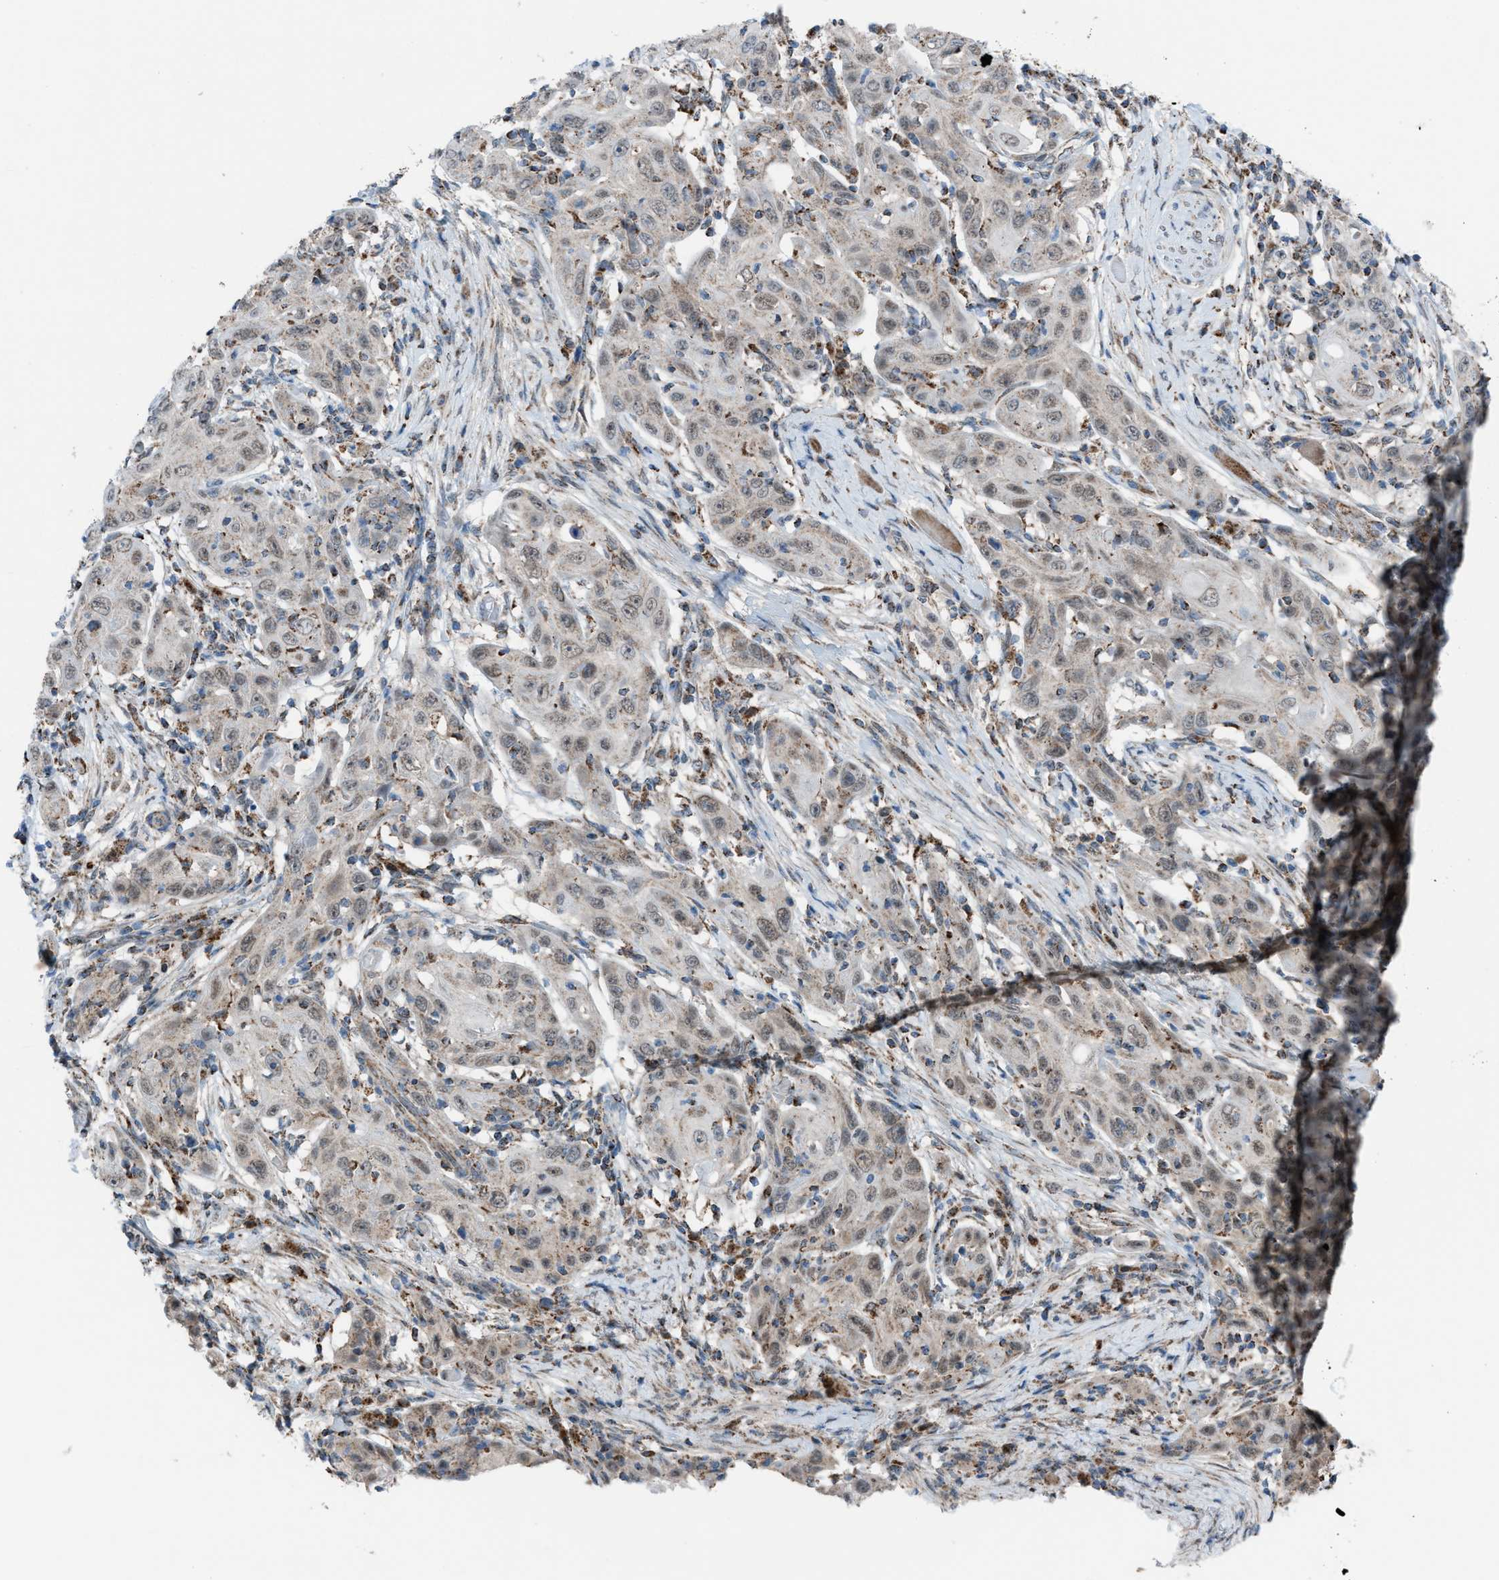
{"staining": {"intensity": "weak", "quantity": "25%-75%", "location": "cytoplasmic/membranous,nuclear"}, "tissue": "skin cancer", "cell_type": "Tumor cells", "image_type": "cancer", "snomed": [{"axis": "morphology", "description": "Squamous cell carcinoma, NOS"}, {"axis": "topography", "description": "Skin"}], "caption": "This histopathology image exhibits skin cancer (squamous cell carcinoma) stained with immunohistochemistry to label a protein in brown. The cytoplasmic/membranous and nuclear of tumor cells show weak positivity for the protein. Nuclei are counter-stained blue.", "gene": "SRM", "patient": {"sex": "female", "age": 88}}